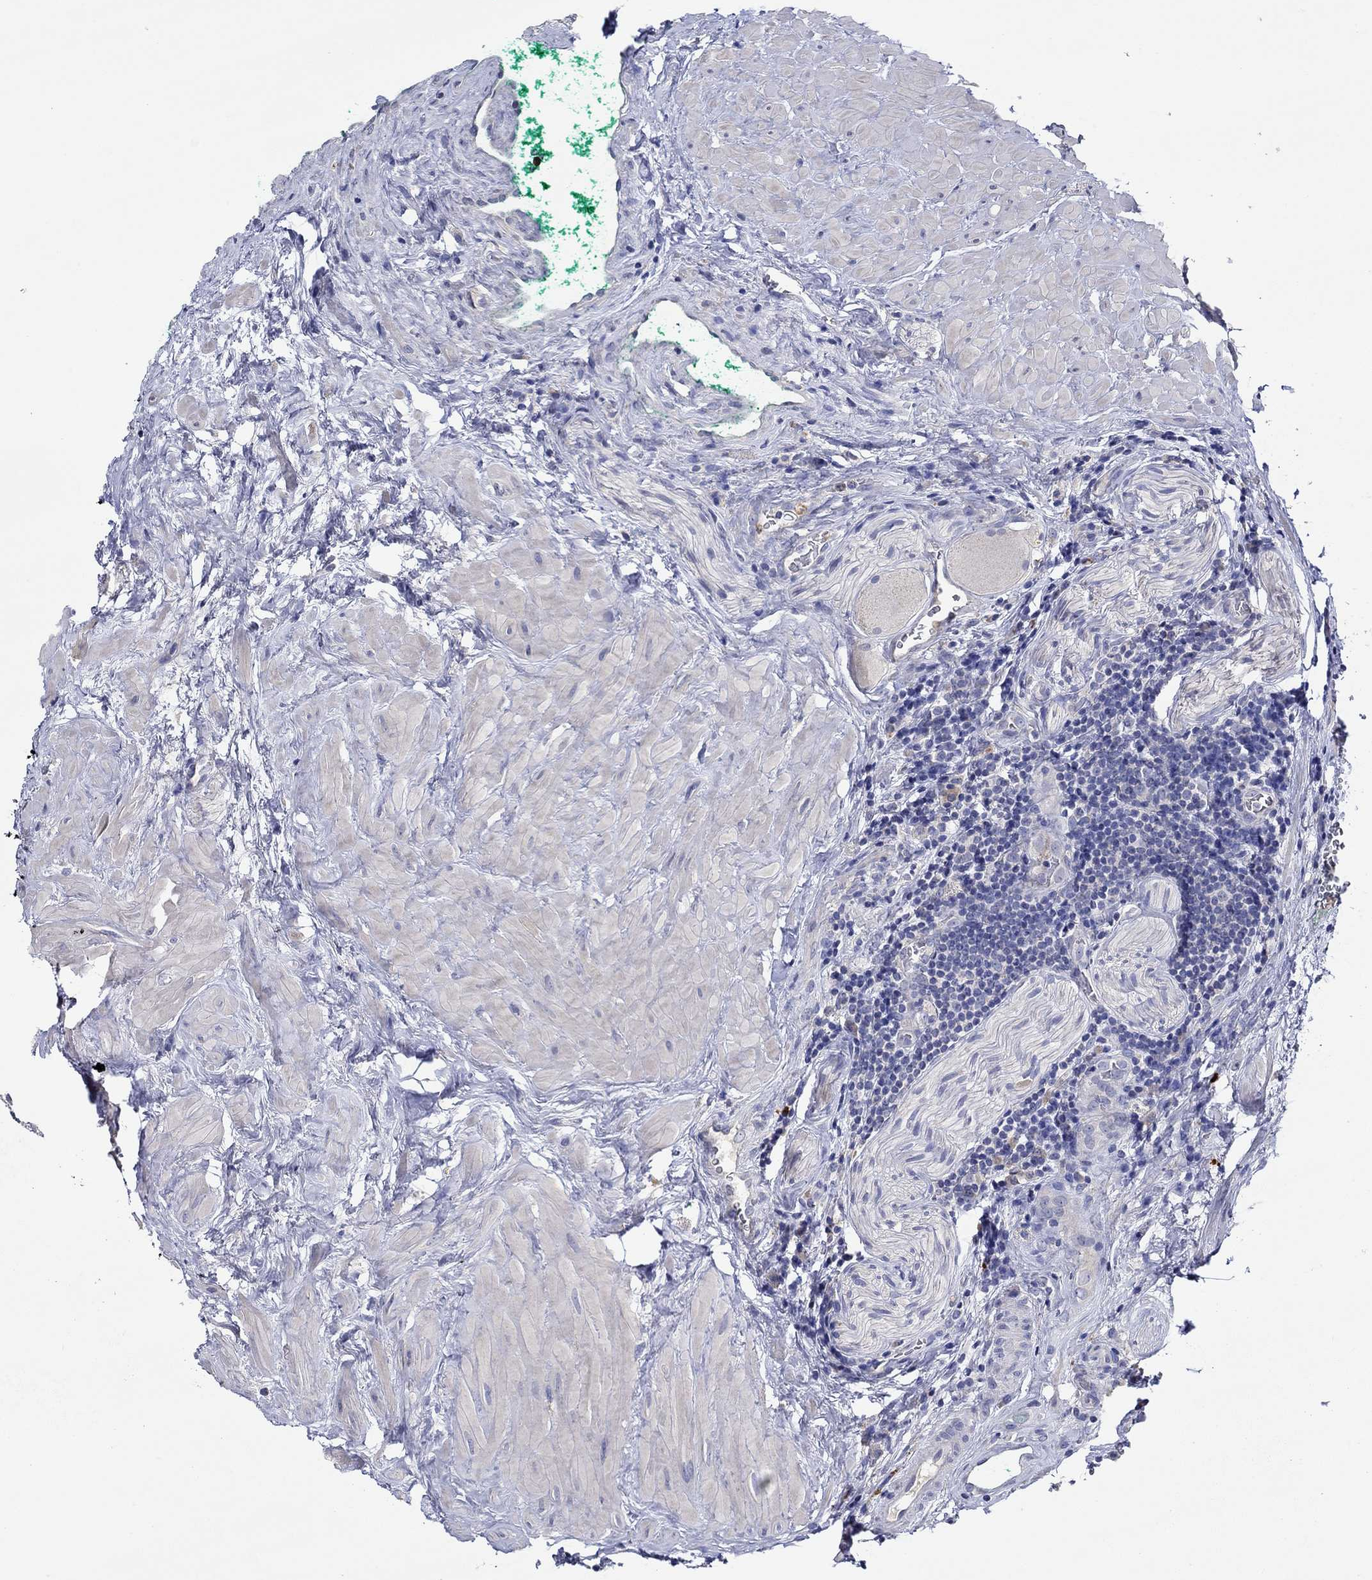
{"staining": {"intensity": "negative", "quantity": "none", "location": "none"}, "tissue": "prostate cancer", "cell_type": "Tumor cells", "image_type": "cancer", "snomed": [{"axis": "morphology", "description": "Adenocarcinoma, NOS"}, {"axis": "morphology", "description": "Adenocarcinoma, High grade"}, {"axis": "topography", "description": "Prostate"}], "caption": "This is an IHC image of high-grade adenocarcinoma (prostate). There is no expression in tumor cells.", "gene": "CHIT1", "patient": {"sex": "male", "age": 64}}